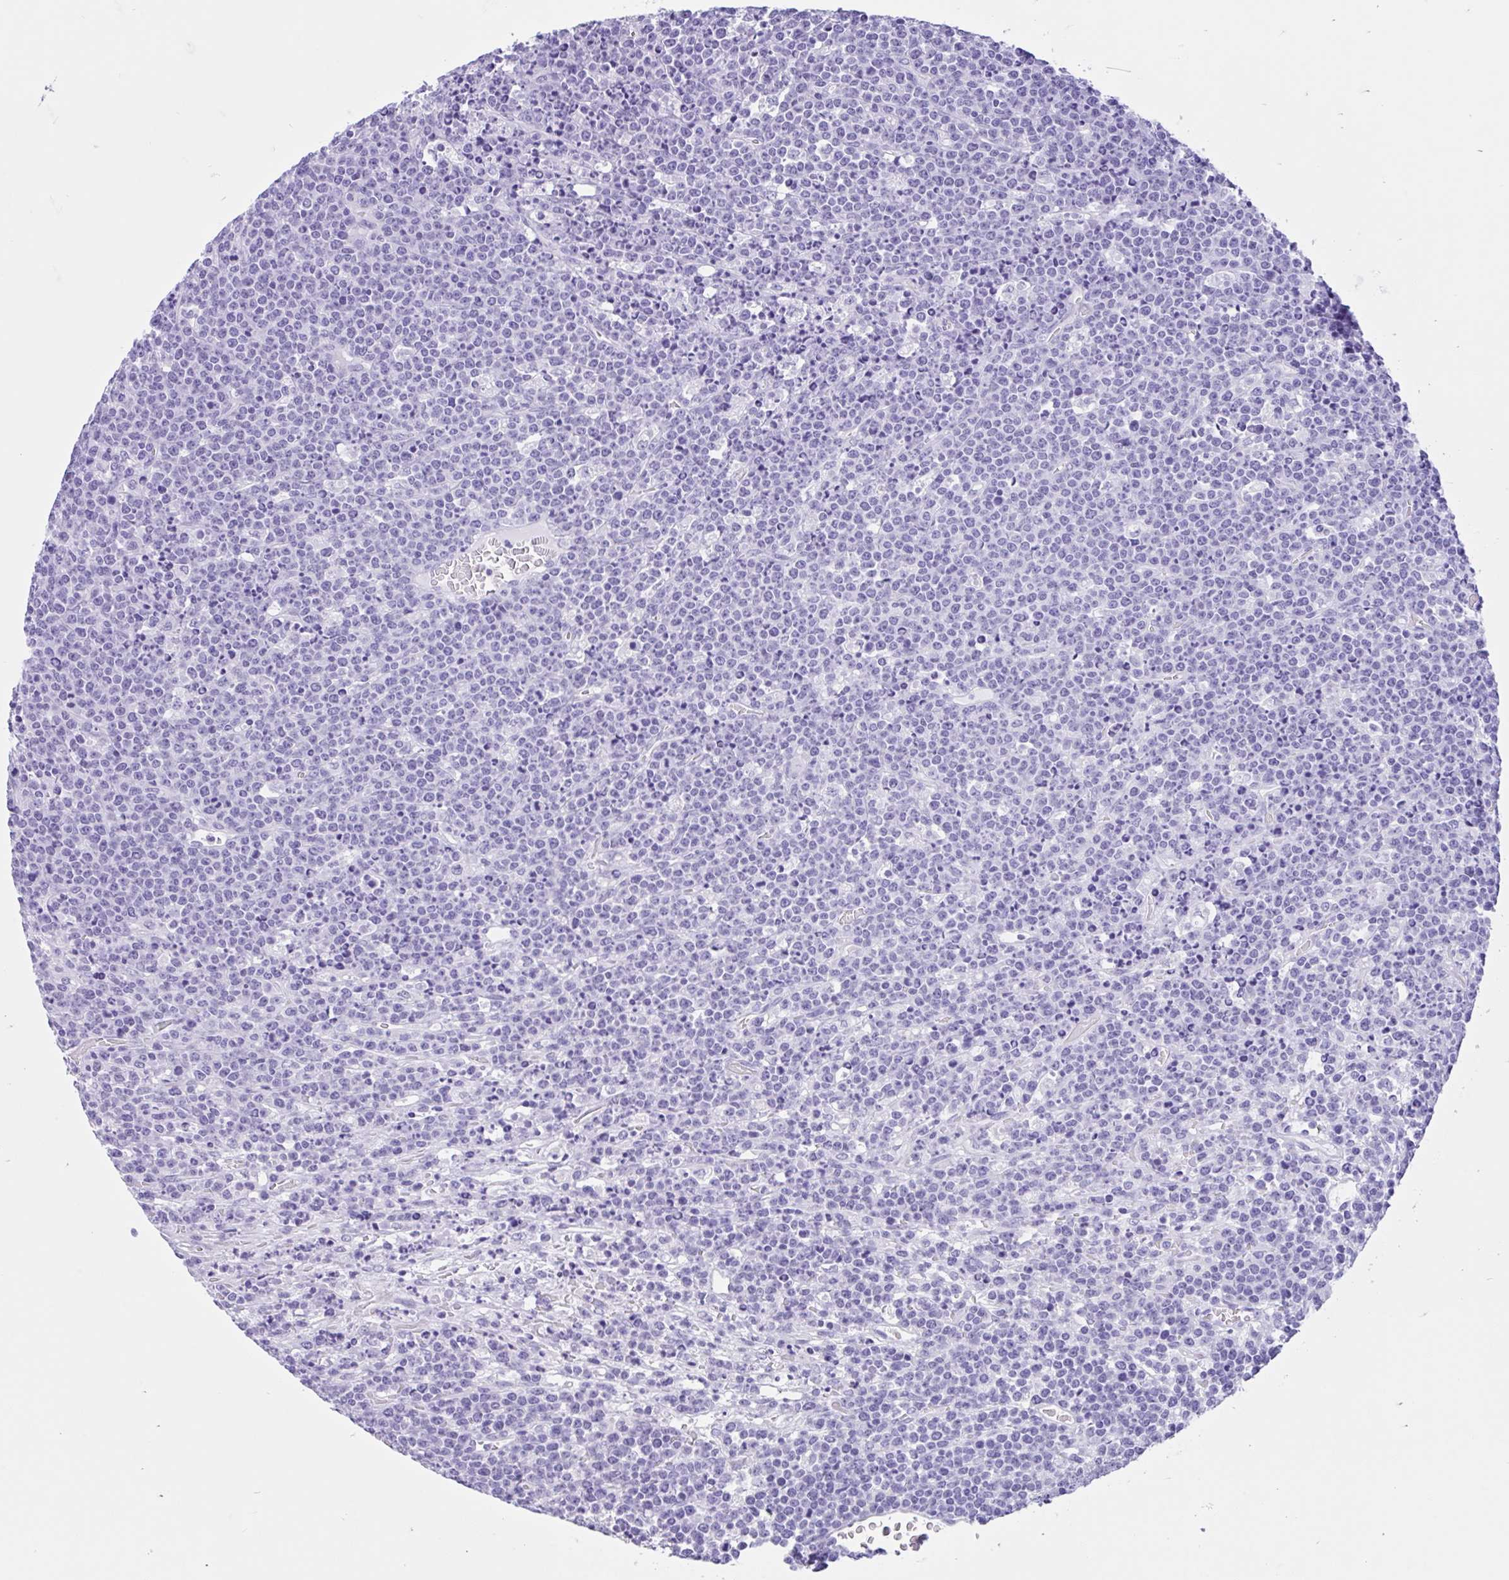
{"staining": {"intensity": "negative", "quantity": "none", "location": "none"}, "tissue": "lymphoma", "cell_type": "Tumor cells", "image_type": "cancer", "snomed": [{"axis": "morphology", "description": "Malignant lymphoma, non-Hodgkin's type, High grade"}, {"axis": "topography", "description": "Ovary"}], "caption": "Tumor cells are negative for brown protein staining in malignant lymphoma, non-Hodgkin's type (high-grade).", "gene": "IAPP", "patient": {"sex": "female", "age": 56}}